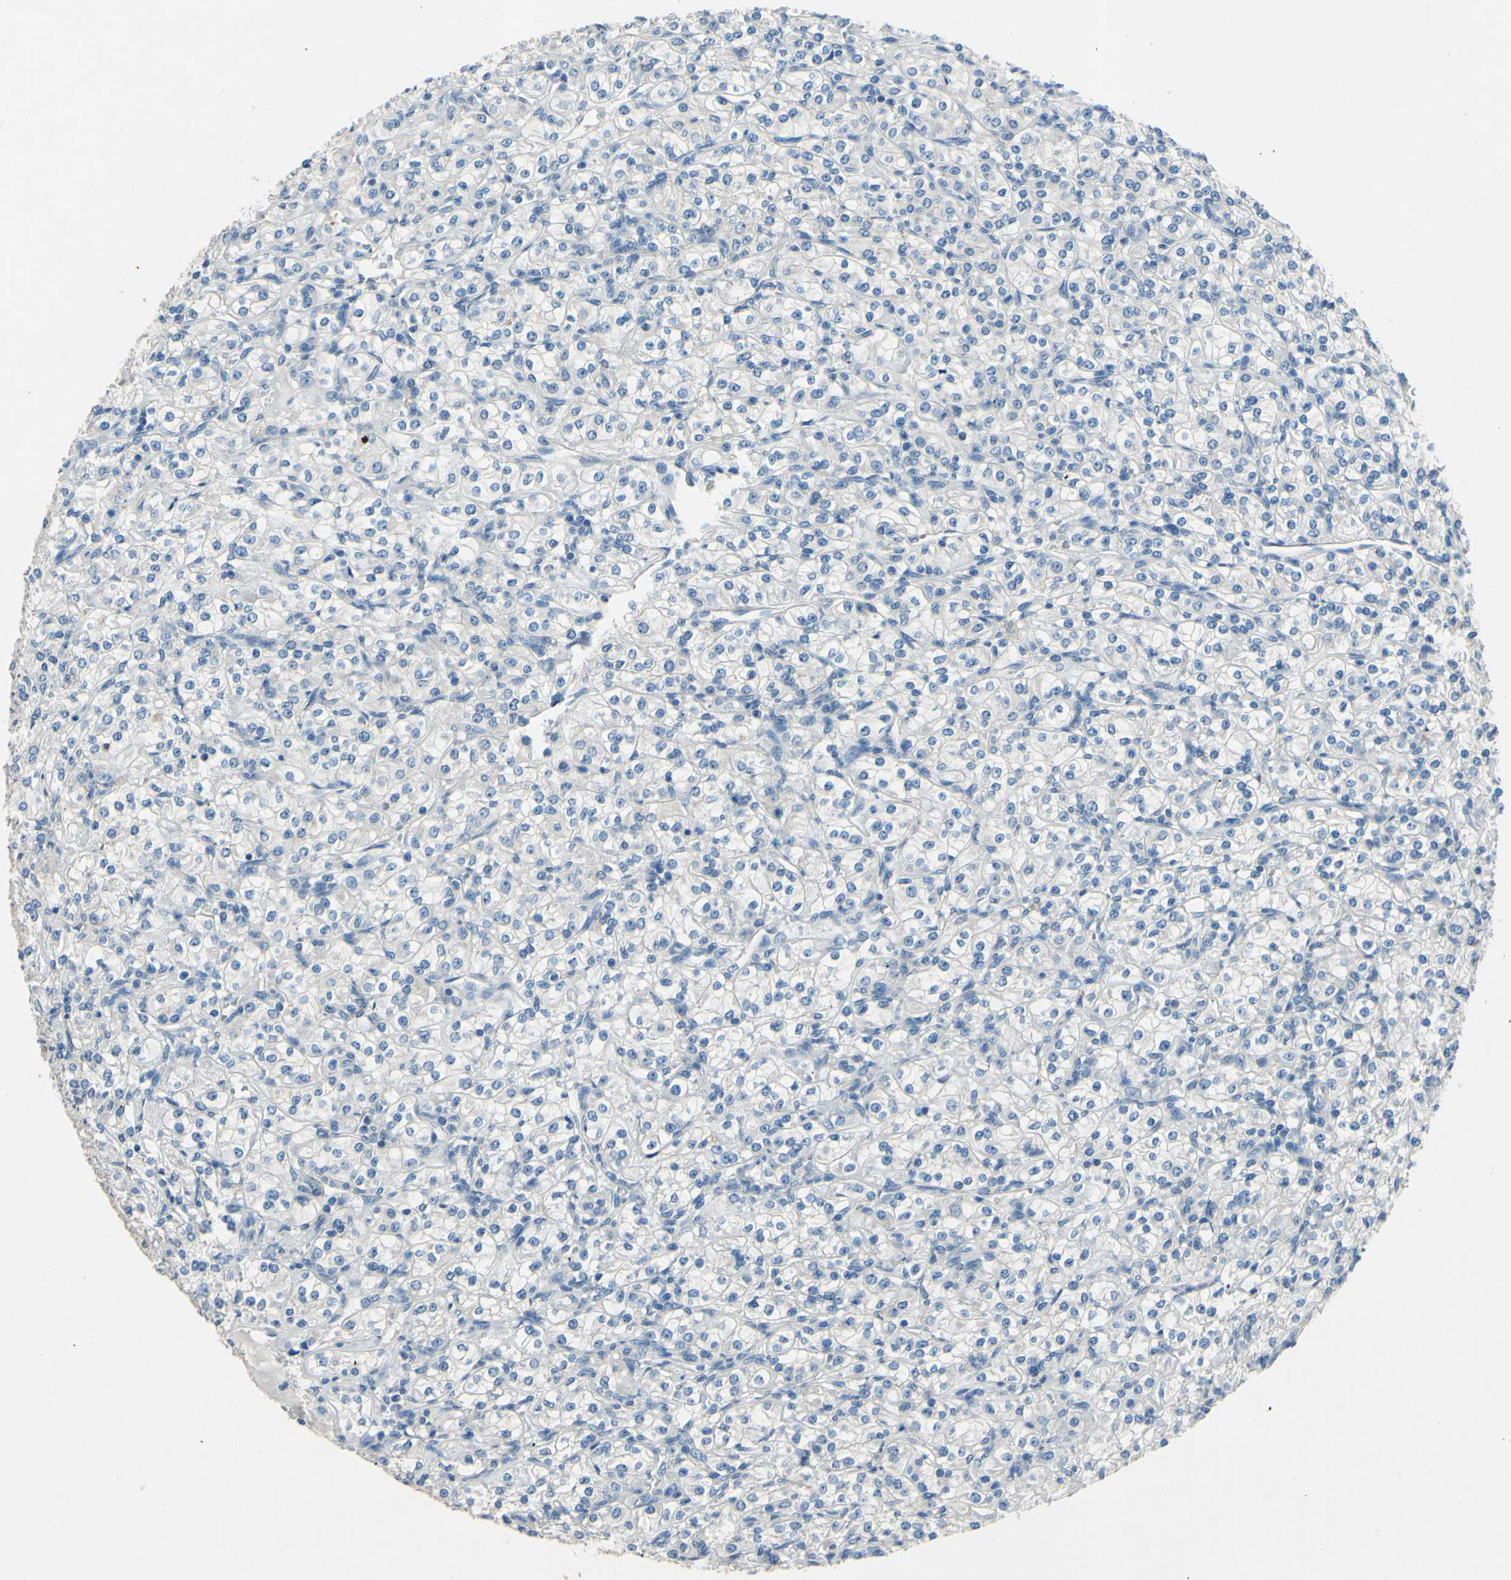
{"staining": {"intensity": "negative", "quantity": "none", "location": "none"}, "tissue": "renal cancer", "cell_type": "Tumor cells", "image_type": "cancer", "snomed": [{"axis": "morphology", "description": "Adenocarcinoma, NOS"}, {"axis": "topography", "description": "Kidney"}], "caption": "An immunohistochemistry (IHC) image of renal cancer (adenocarcinoma) is shown. There is no staining in tumor cells of renal cancer (adenocarcinoma).", "gene": "CDH10", "patient": {"sex": "male", "age": 77}}